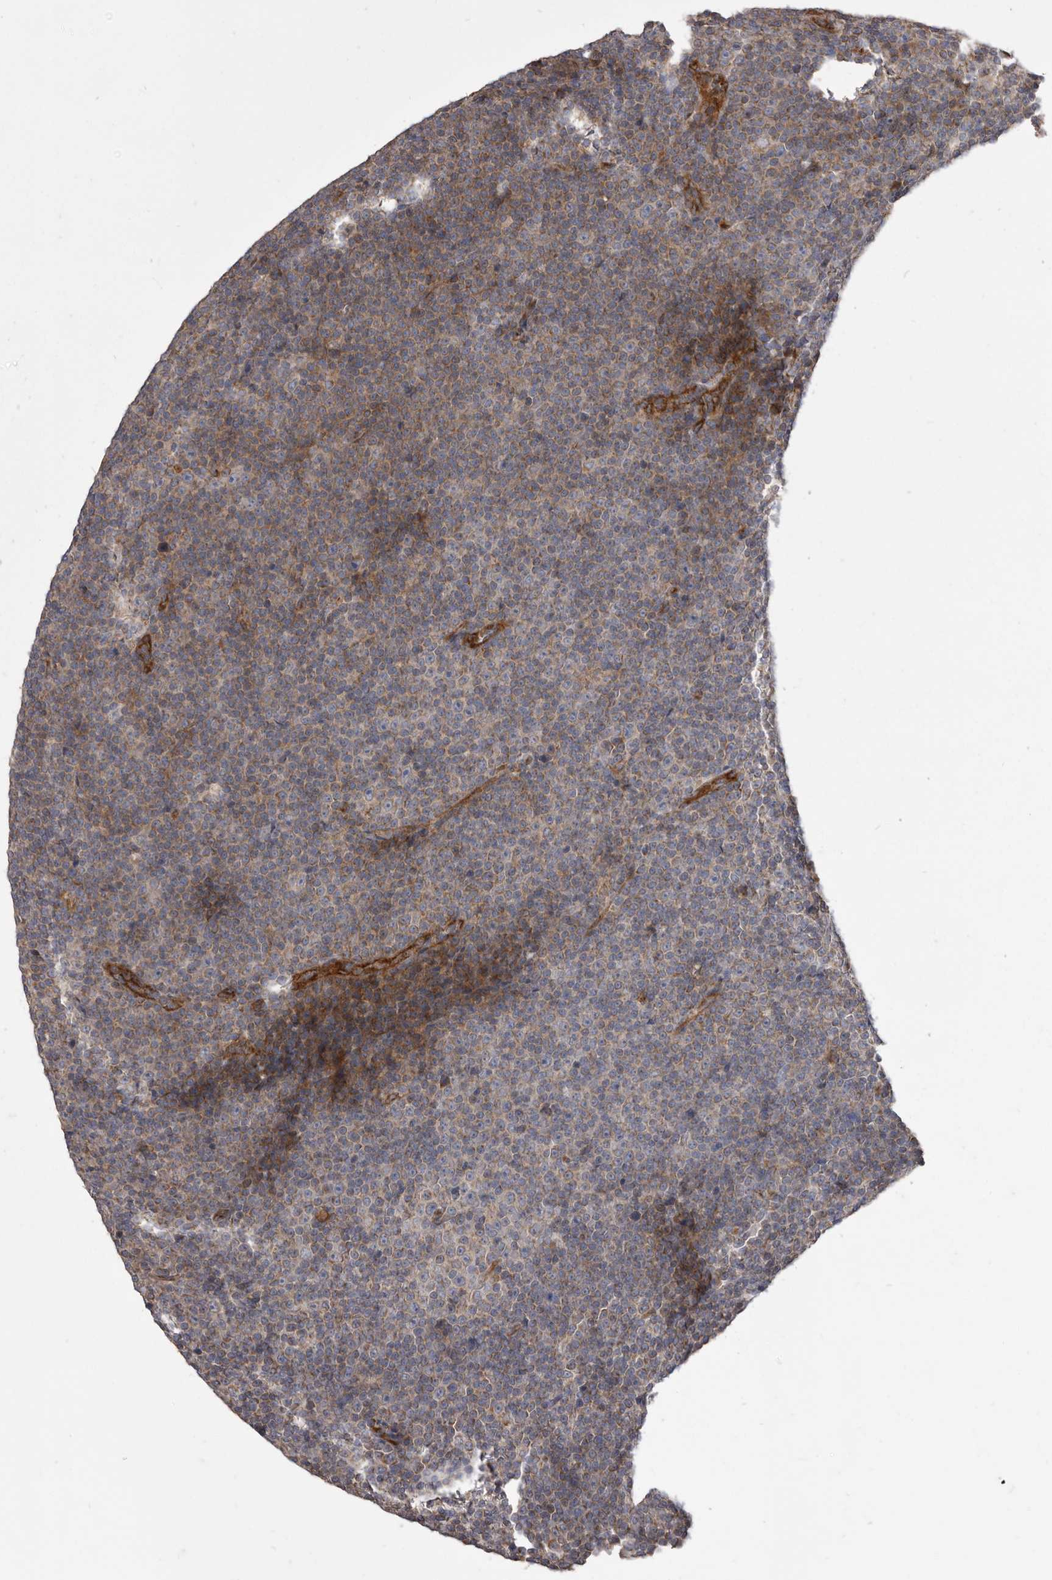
{"staining": {"intensity": "negative", "quantity": "none", "location": "none"}, "tissue": "lymphoma", "cell_type": "Tumor cells", "image_type": "cancer", "snomed": [{"axis": "morphology", "description": "Malignant lymphoma, non-Hodgkin's type, Low grade"}, {"axis": "topography", "description": "Lymph node"}], "caption": "The immunohistochemistry histopathology image has no significant staining in tumor cells of lymphoma tissue.", "gene": "VPS45", "patient": {"sex": "female", "age": 67}}